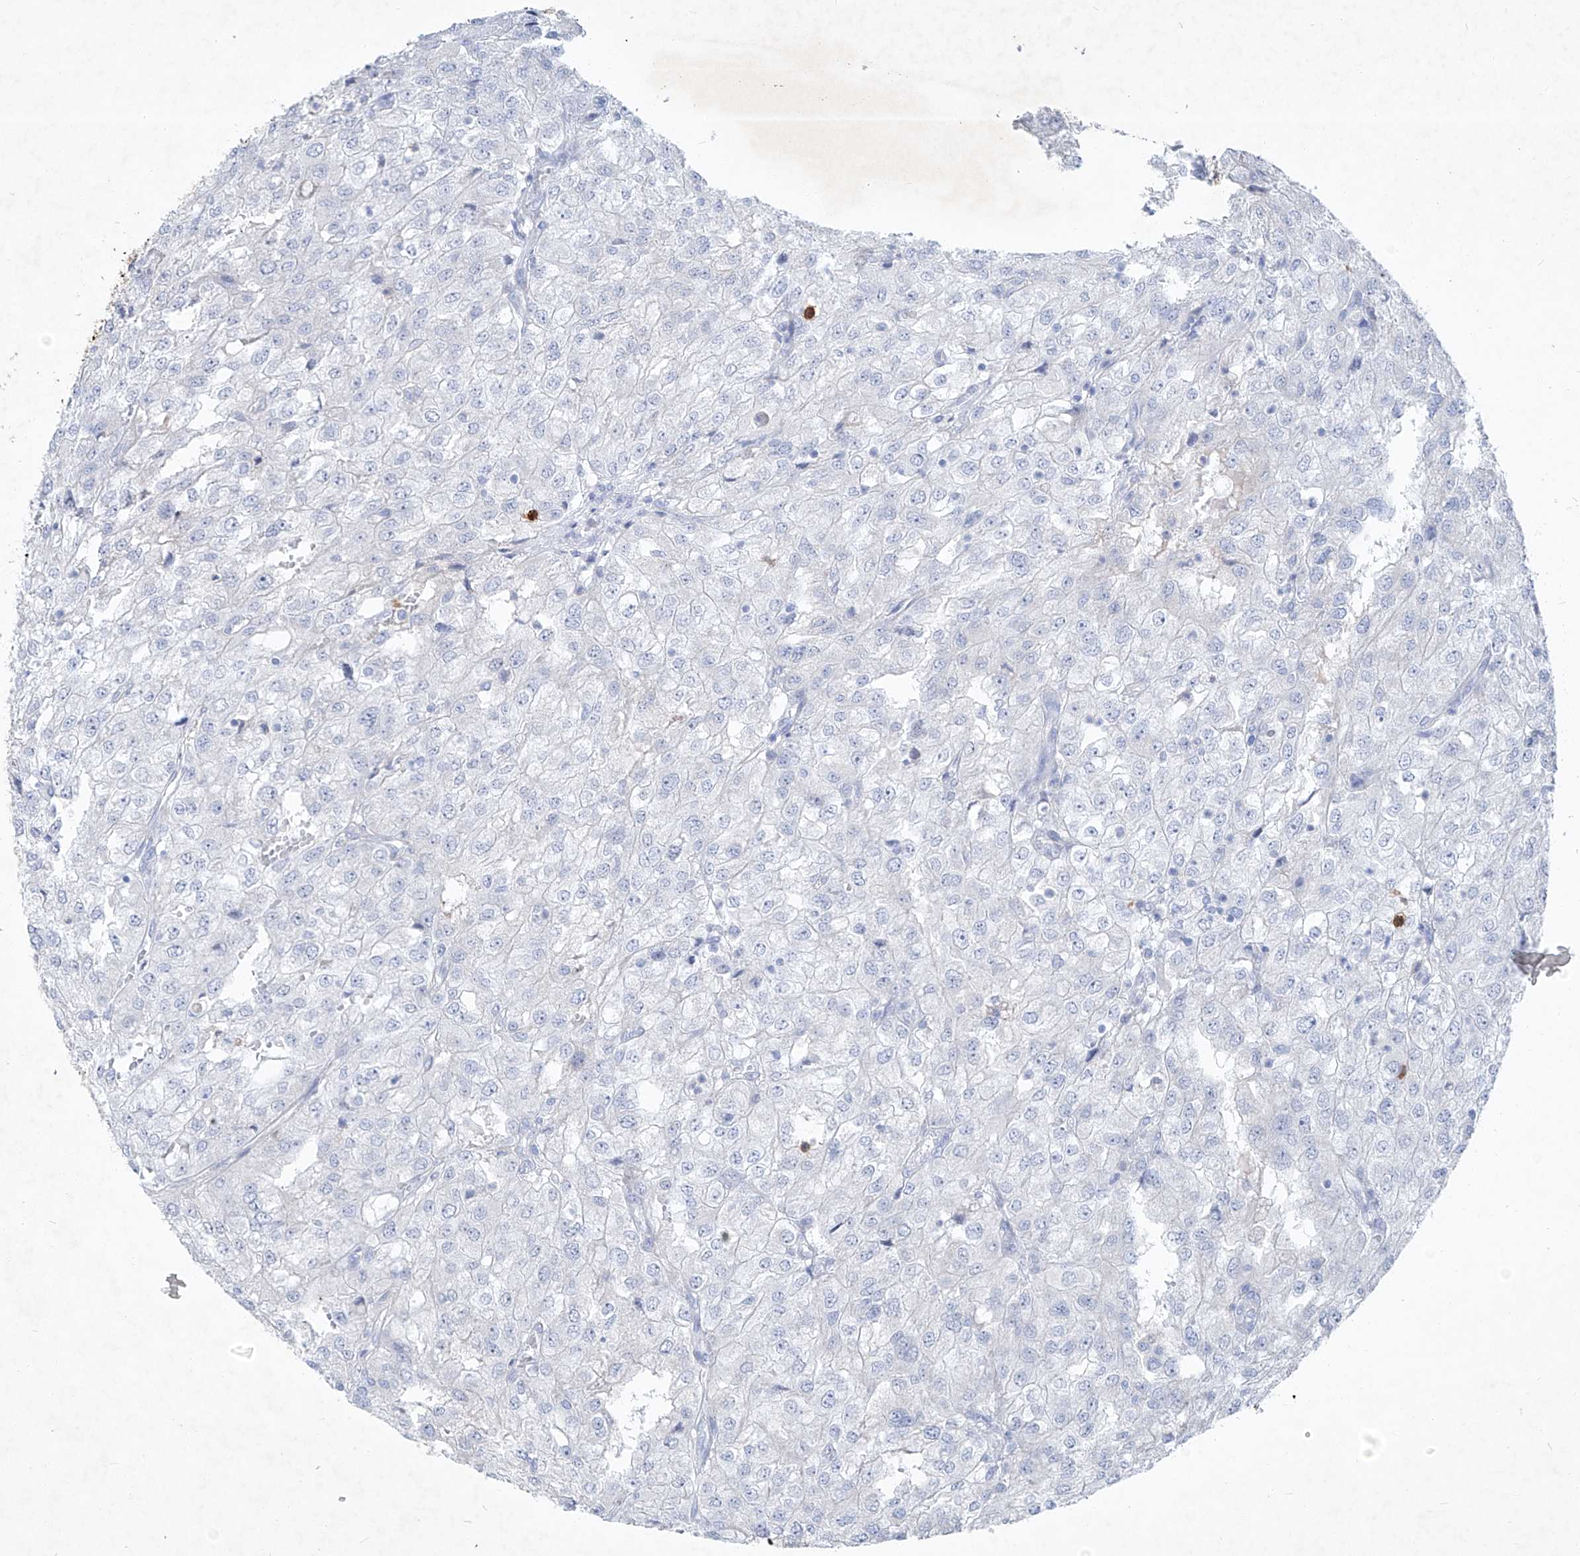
{"staining": {"intensity": "negative", "quantity": "none", "location": "none"}, "tissue": "renal cancer", "cell_type": "Tumor cells", "image_type": "cancer", "snomed": [{"axis": "morphology", "description": "Adenocarcinoma, NOS"}, {"axis": "topography", "description": "Kidney"}], "caption": "High magnification brightfield microscopy of adenocarcinoma (renal) stained with DAB (3,3'-diaminobenzidine) (brown) and counterstained with hematoxylin (blue): tumor cells show no significant positivity. (DAB immunohistochemistry (IHC) with hematoxylin counter stain).", "gene": "FRS3", "patient": {"sex": "female", "age": 54}}